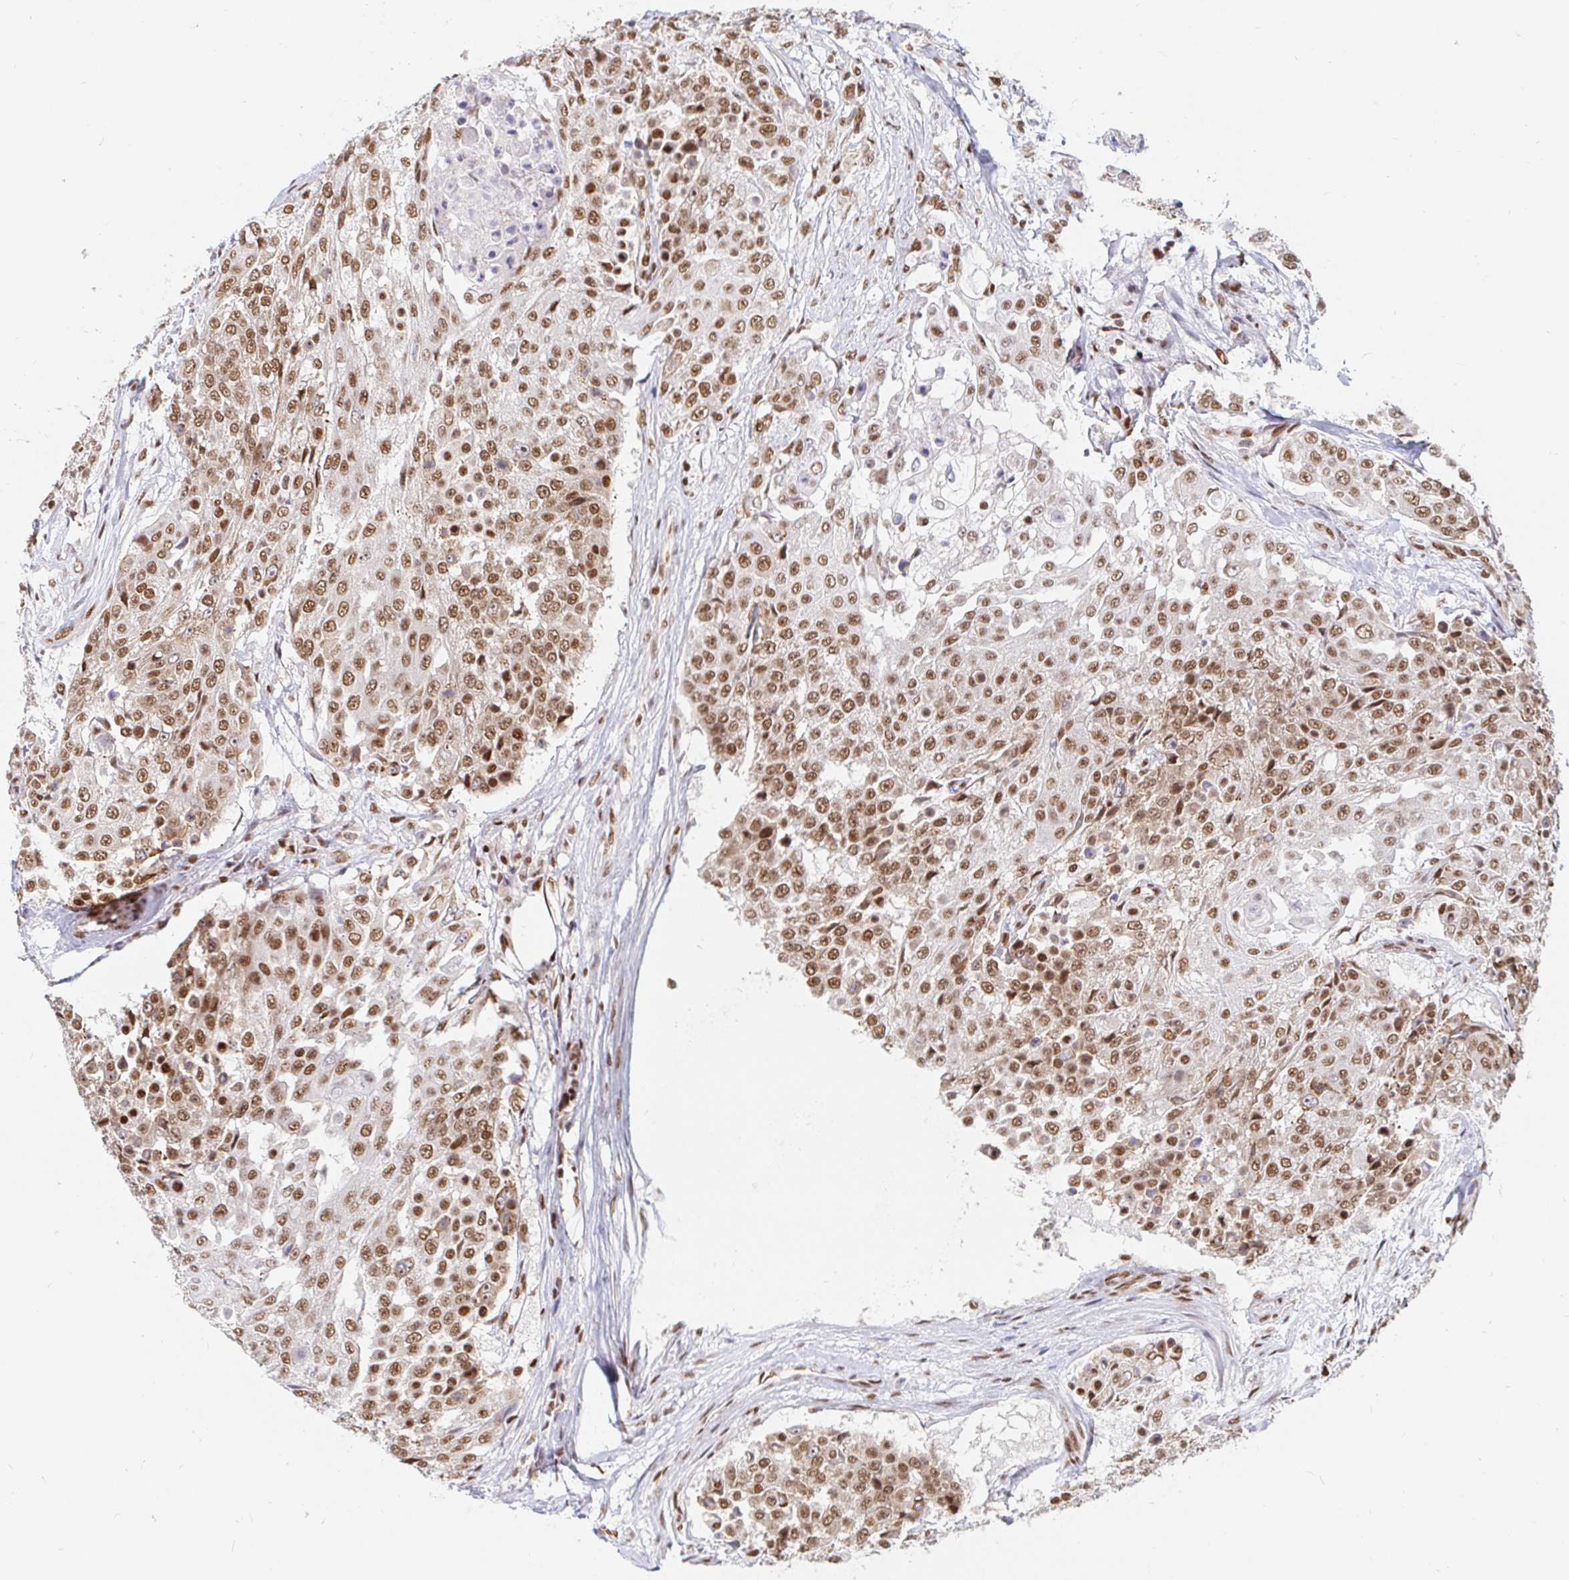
{"staining": {"intensity": "moderate", "quantity": ">75%", "location": "nuclear"}, "tissue": "urothelial cancer", "cell_type": "Tumor cells", "image_type": "cancer", "snomed": [{"axis": "morphology", "description": "Urothelial carcinoma, High grade"}, {"axis": "topography", "description": "Urinary bladder"}], "caption": "Human urothelial cancer stained with a protein marker exhibits moderate staining in tumor cells.", "gene": "RBMX", "patient": {"sex": "female", "age": 63}}